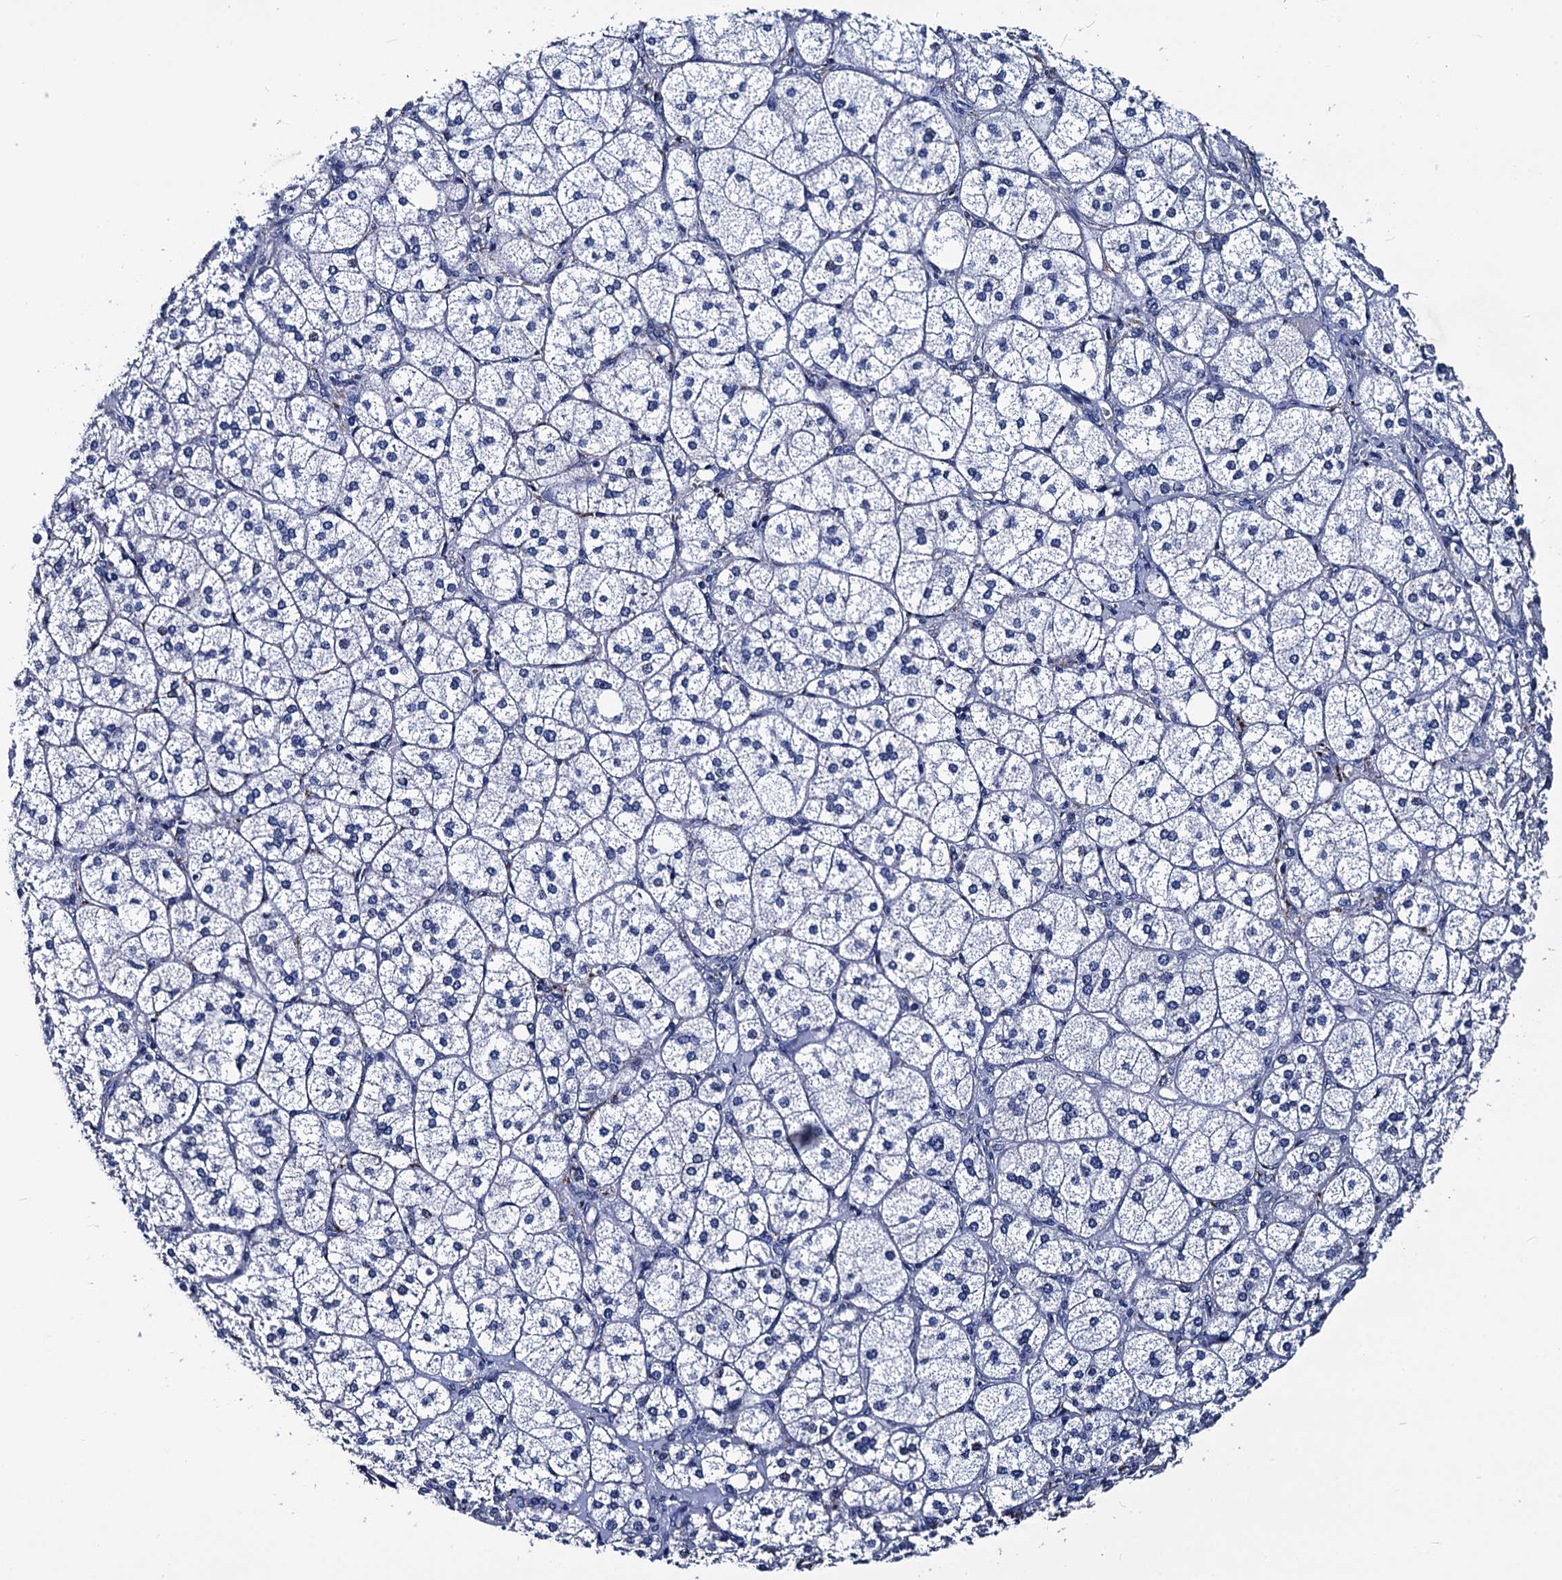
{"staining": {"intensity": "negative", "quantity": "none", "location": "none"}, "tissue": "adrenal gland", "cell_type": "Glandular cells", "image_type": "normal", "snomed": [{"axis": "morphology", "description": "Normal tissue, NOS"}, {"axis": "topography", "description": "Adrenal gland"}], "caption": "IHC image of benign adrenal gland: adrenal gland stained with DAB reveals no significant protein expression in glandular cells.", "gene": "LRRC30", "patient": {"sex": "female", "age": 61}}